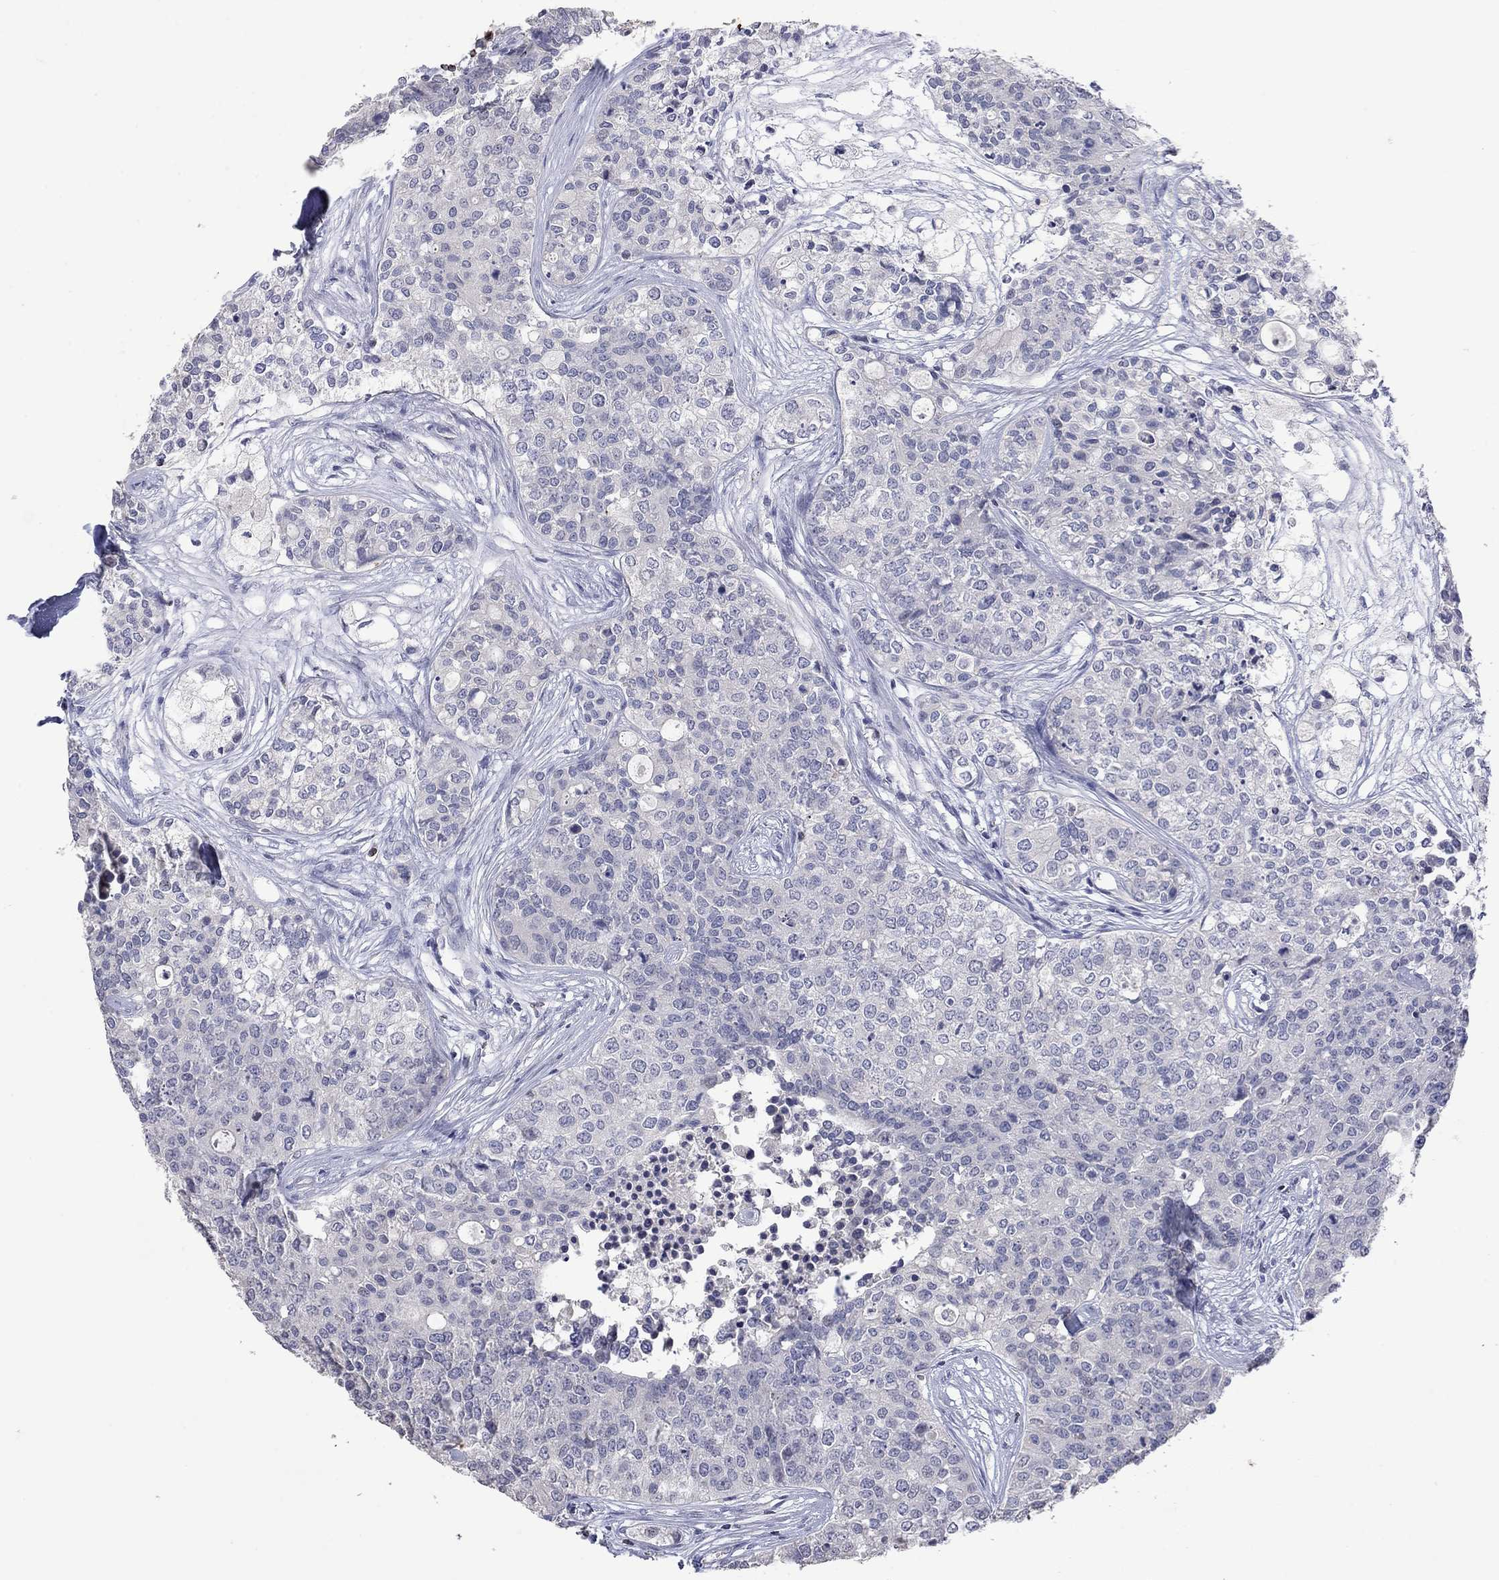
{"staining": {"intensity": "negative", "quantity": "none", "location": "none"}, "tissue": "carcinoid", "cell_type": "Tumor cells", "image_type": "cancer", "snomed": [{"axis": "morphology", "description": "Carcinoid, malignant, NOS"}, {"axis": "topography", "description": "Colon"}], "caption": "IHC image of human malignant carcinoid stained for a protein (brown), which displays no staining in tumor cells.", "gene": "CCL5", "patient": {"sex": "male", "age": 81}}